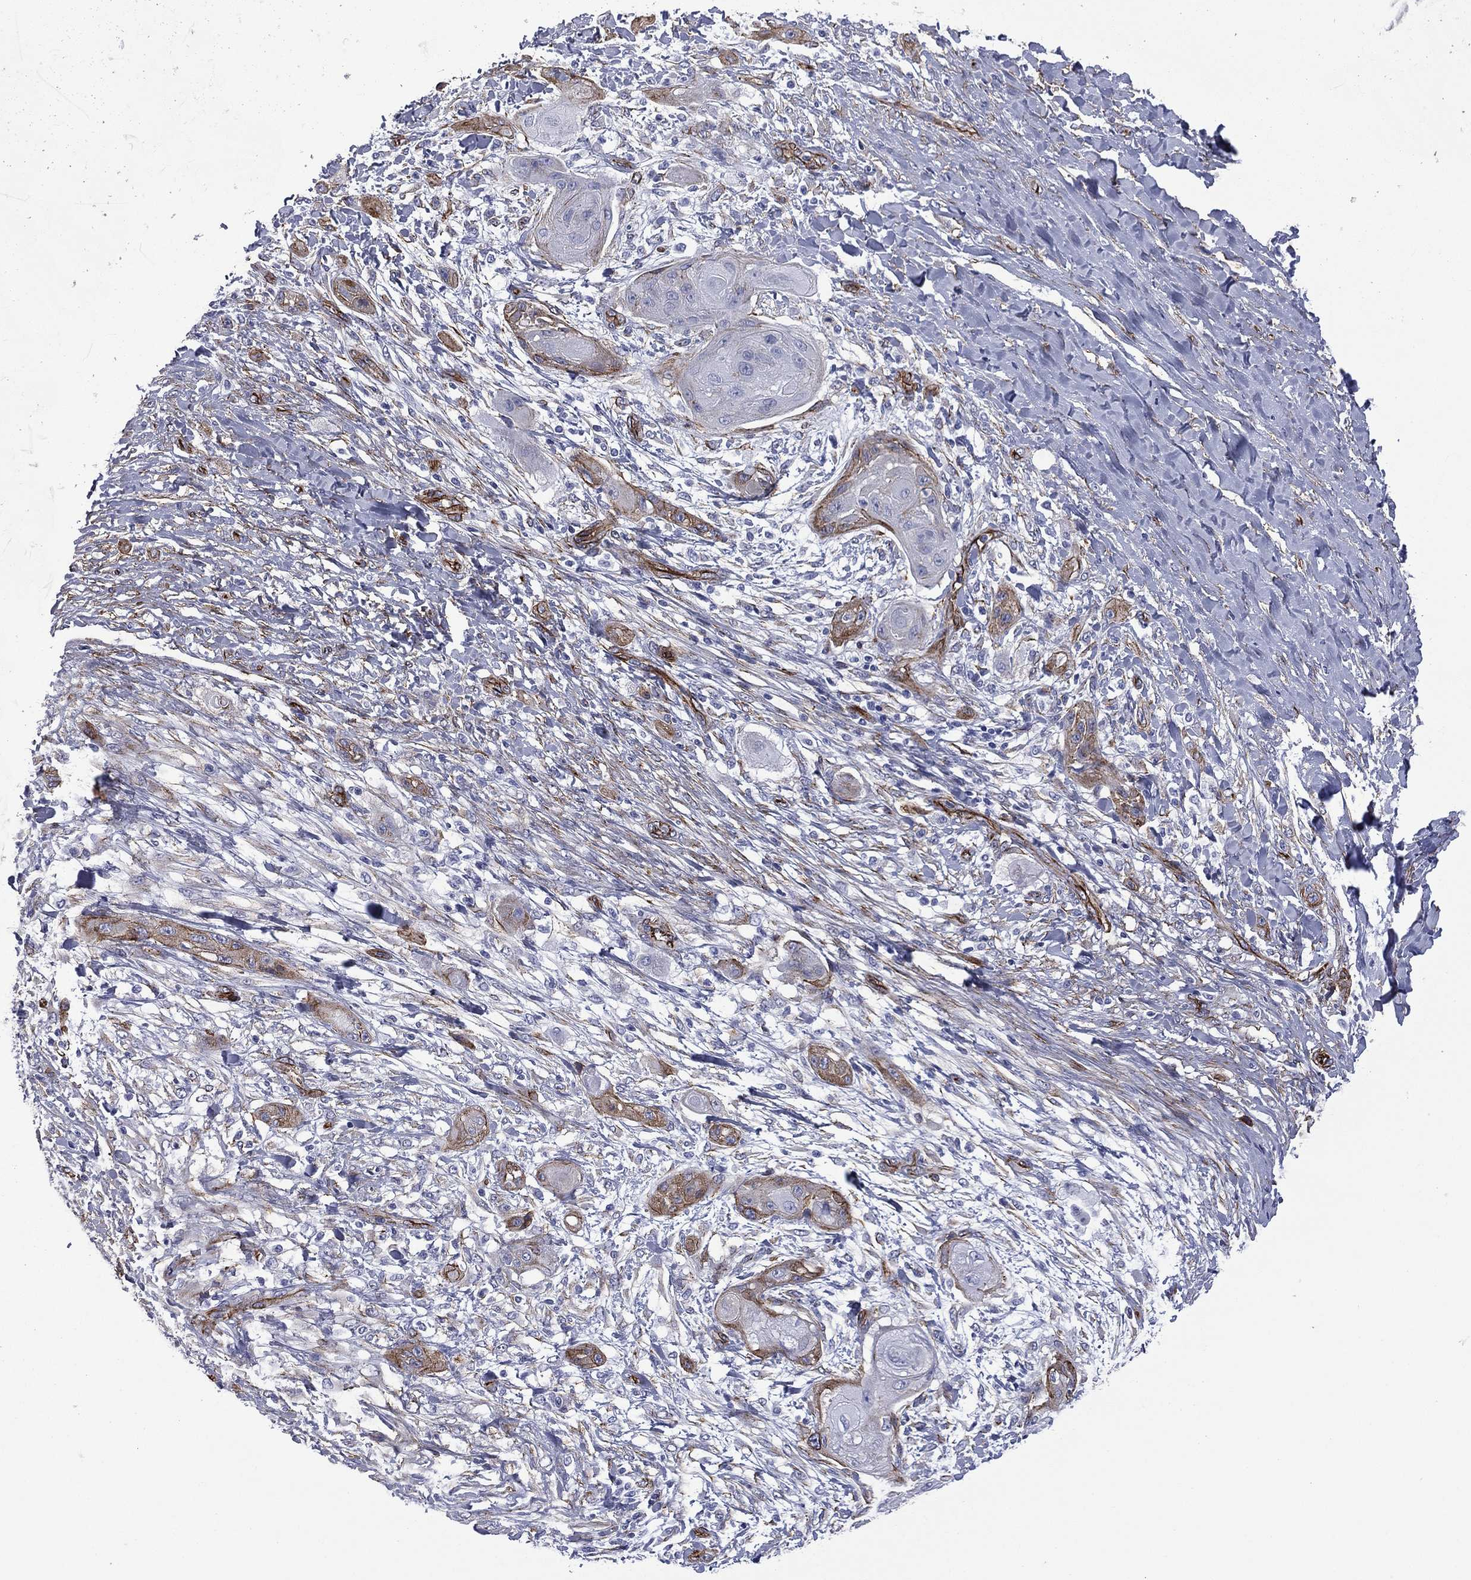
{"staining": {"intensity": "moderate", "quantity": "<25%", "location": "cytoplasmic/membranous"}, "tissue": "skin cancer", "cell_type": "Tumor cells", "image_type": "cancer", "snomed": [{"axis": "morphology", "description": "Squamous cell carcinoma, NOS"}, {"axis": "topography", "description": "Skin"}], "caption": "Immunohistochemistry image of skin squamous cell carcinoma stained for a protein (brown), which reveals low levels of moderate cytoplasmic/membranous expression in about <25% of tumor cells.", "gene": "CAVIN3", "patient": {"sex": "male", "age": 62}}